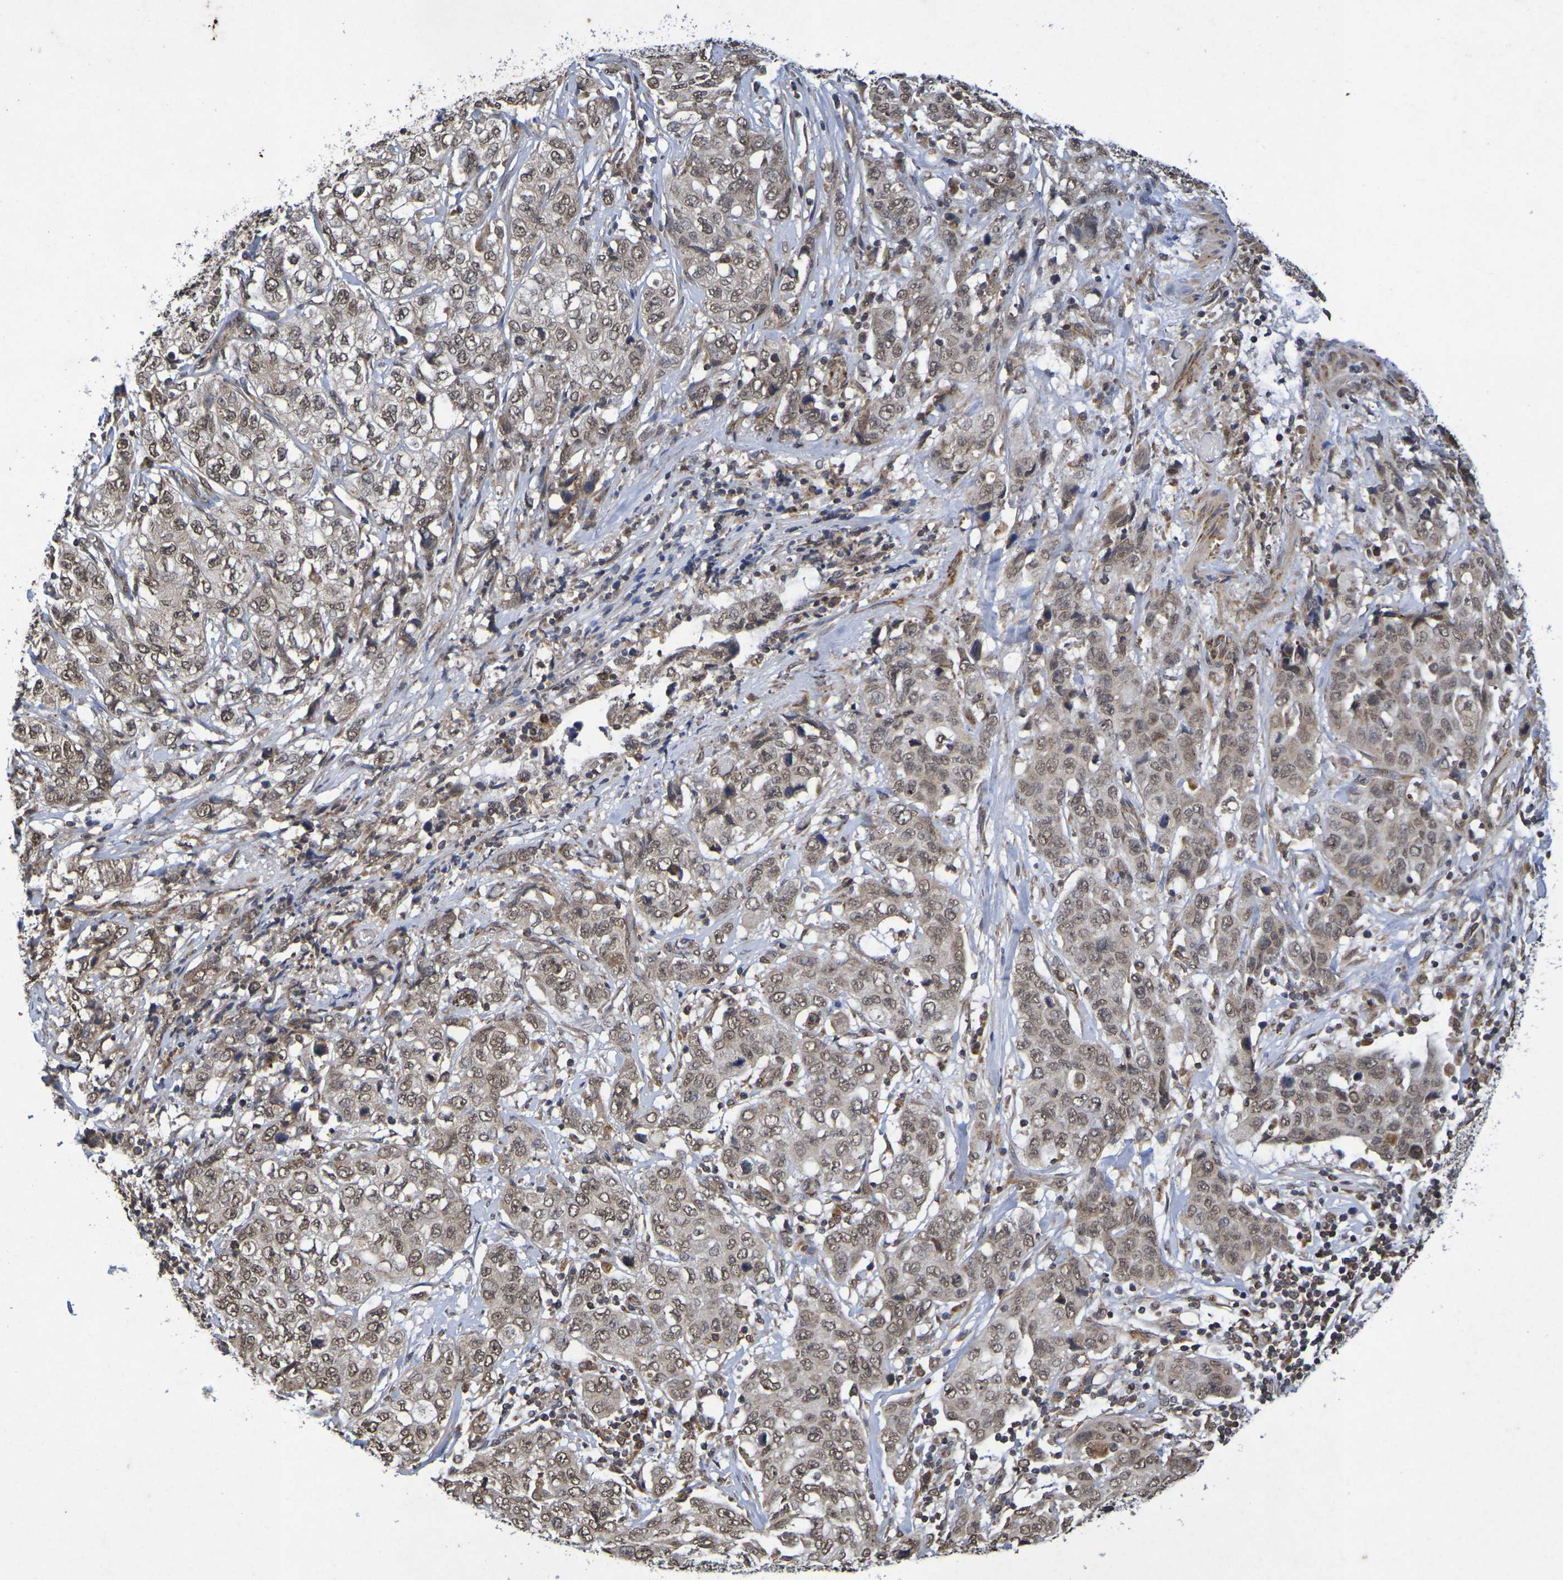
{"staining": {"intensity": "moderate", "quantity": ">75%", "location": "cytoplasmic/membranous,nuclear"}, "tissue": "stomach cancer", "cell_type": "Tumor cells", "image_type": "cancer", "snomed": [{"axis": "morphology", "description": "Adenocarcinoma, NOS"}, {"axis": "topography", "description": "Stomach"}], "caption": "Adenocarcinoma (stomach) stained with DAB (3,3'-diaminobenzidine) immunohistochemistry (IHC) shows medium levels of moderate cytoplasmic/membranous and nuclear staining in about >75% of tumor cells. The staining is performed using DAB brown chromogen to label protein expression. The nuclei are counter-stained blue using hematoxylin.", "gene": "GUCY1A2", "patient": {"sex": "male", "age": 48}}